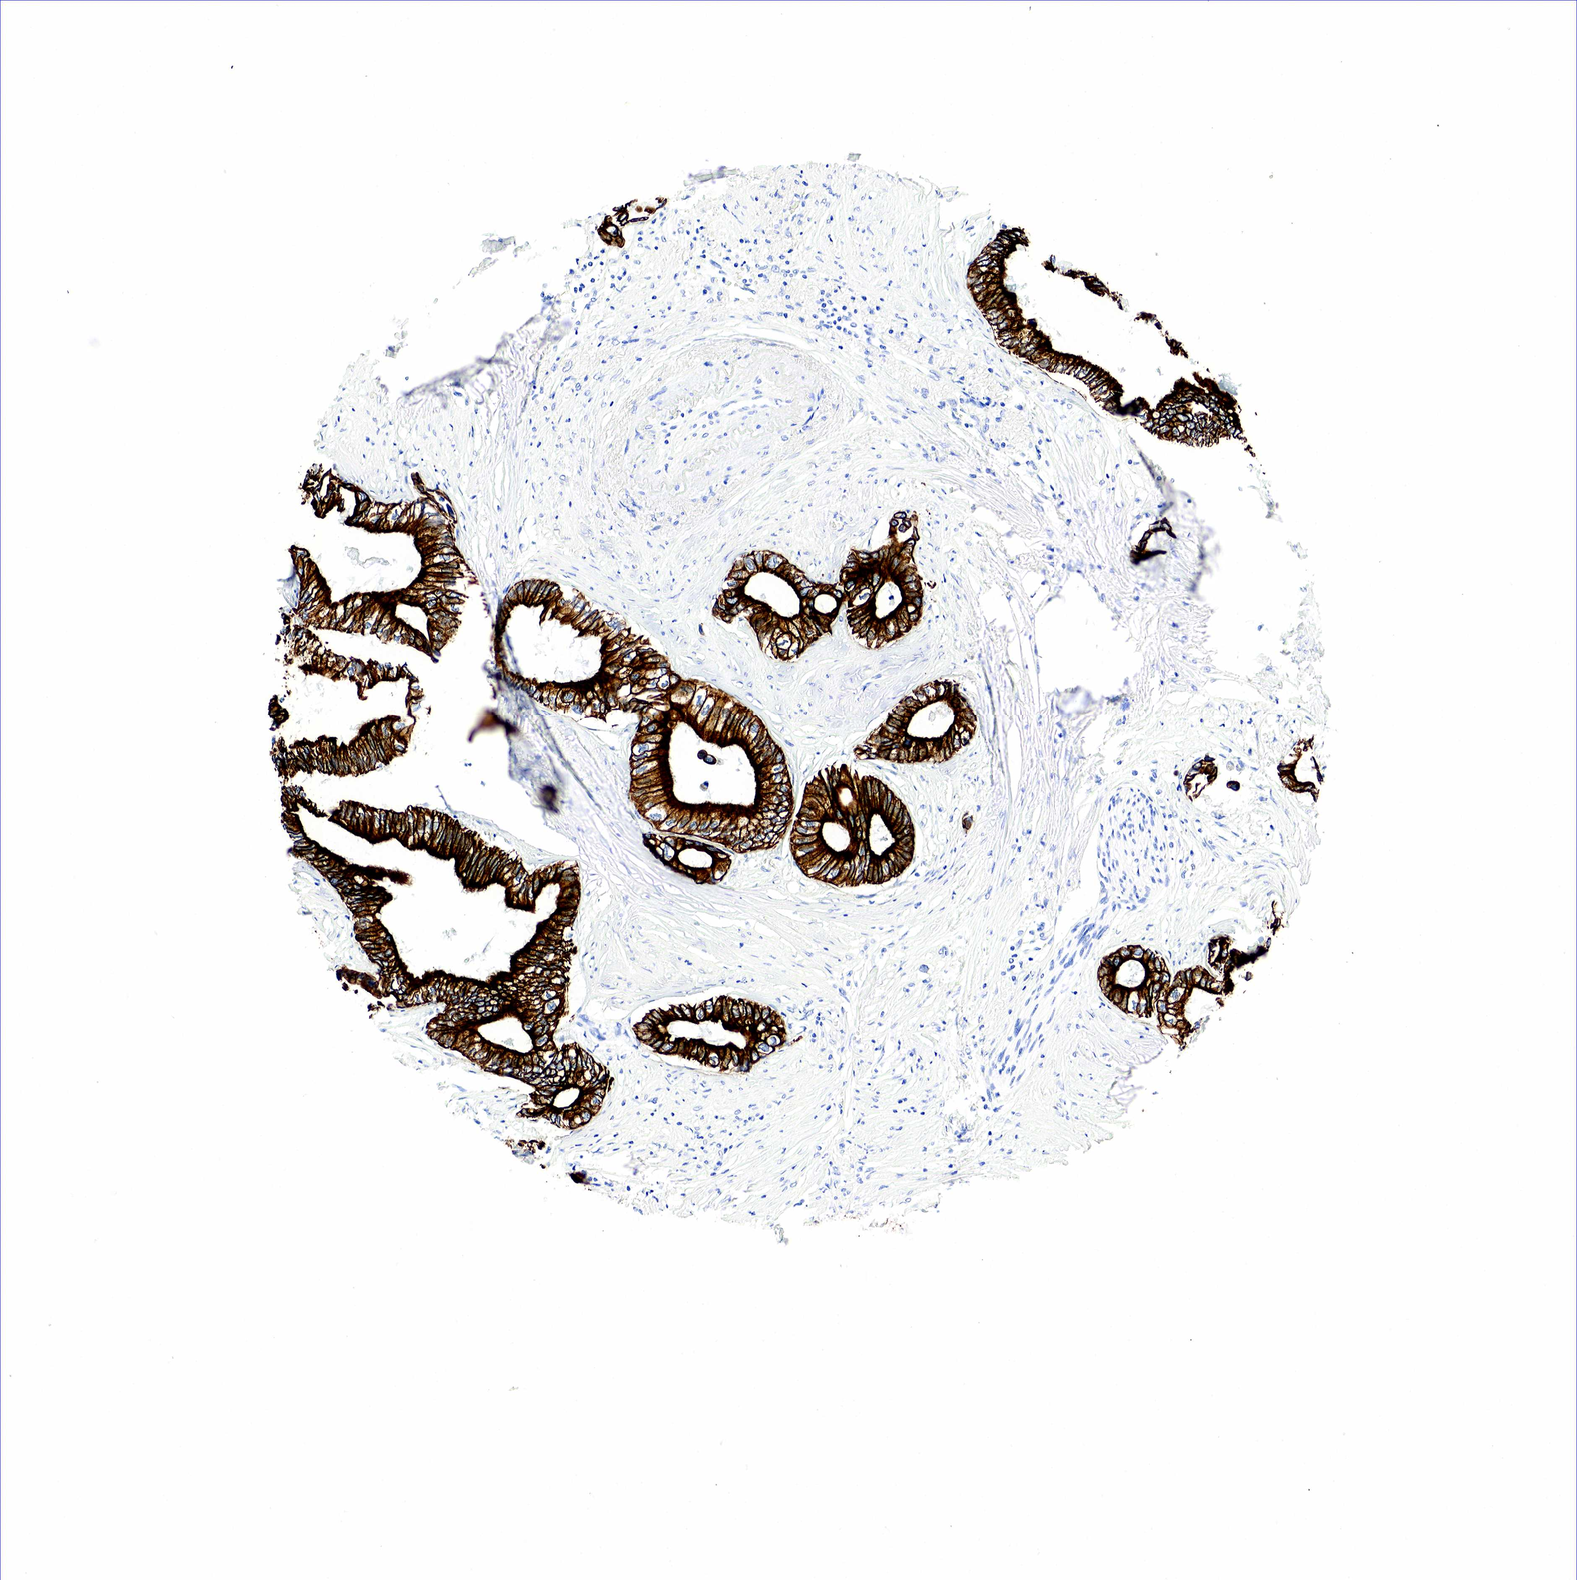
{"staining": {"intensity": "strong", "quantity": ">75%", "location": "cytoplasmic/membranous"}, "tissue": "pancreatic cancer", "cell_type": "Tumor cells", "image_type": "cancer", "snomed": [{"axis": "morphology", "description": "Adenocarcinoma, NOS"}, {"axis": "topography", "description": "Pancreas"}], "caption": "Human adenocarcinoma (pancreatic) stained with a protein marker exhibits strong staining in tumor cells.", "gene": "KRT18", "patient": {"sex": "female", "age": 66}}